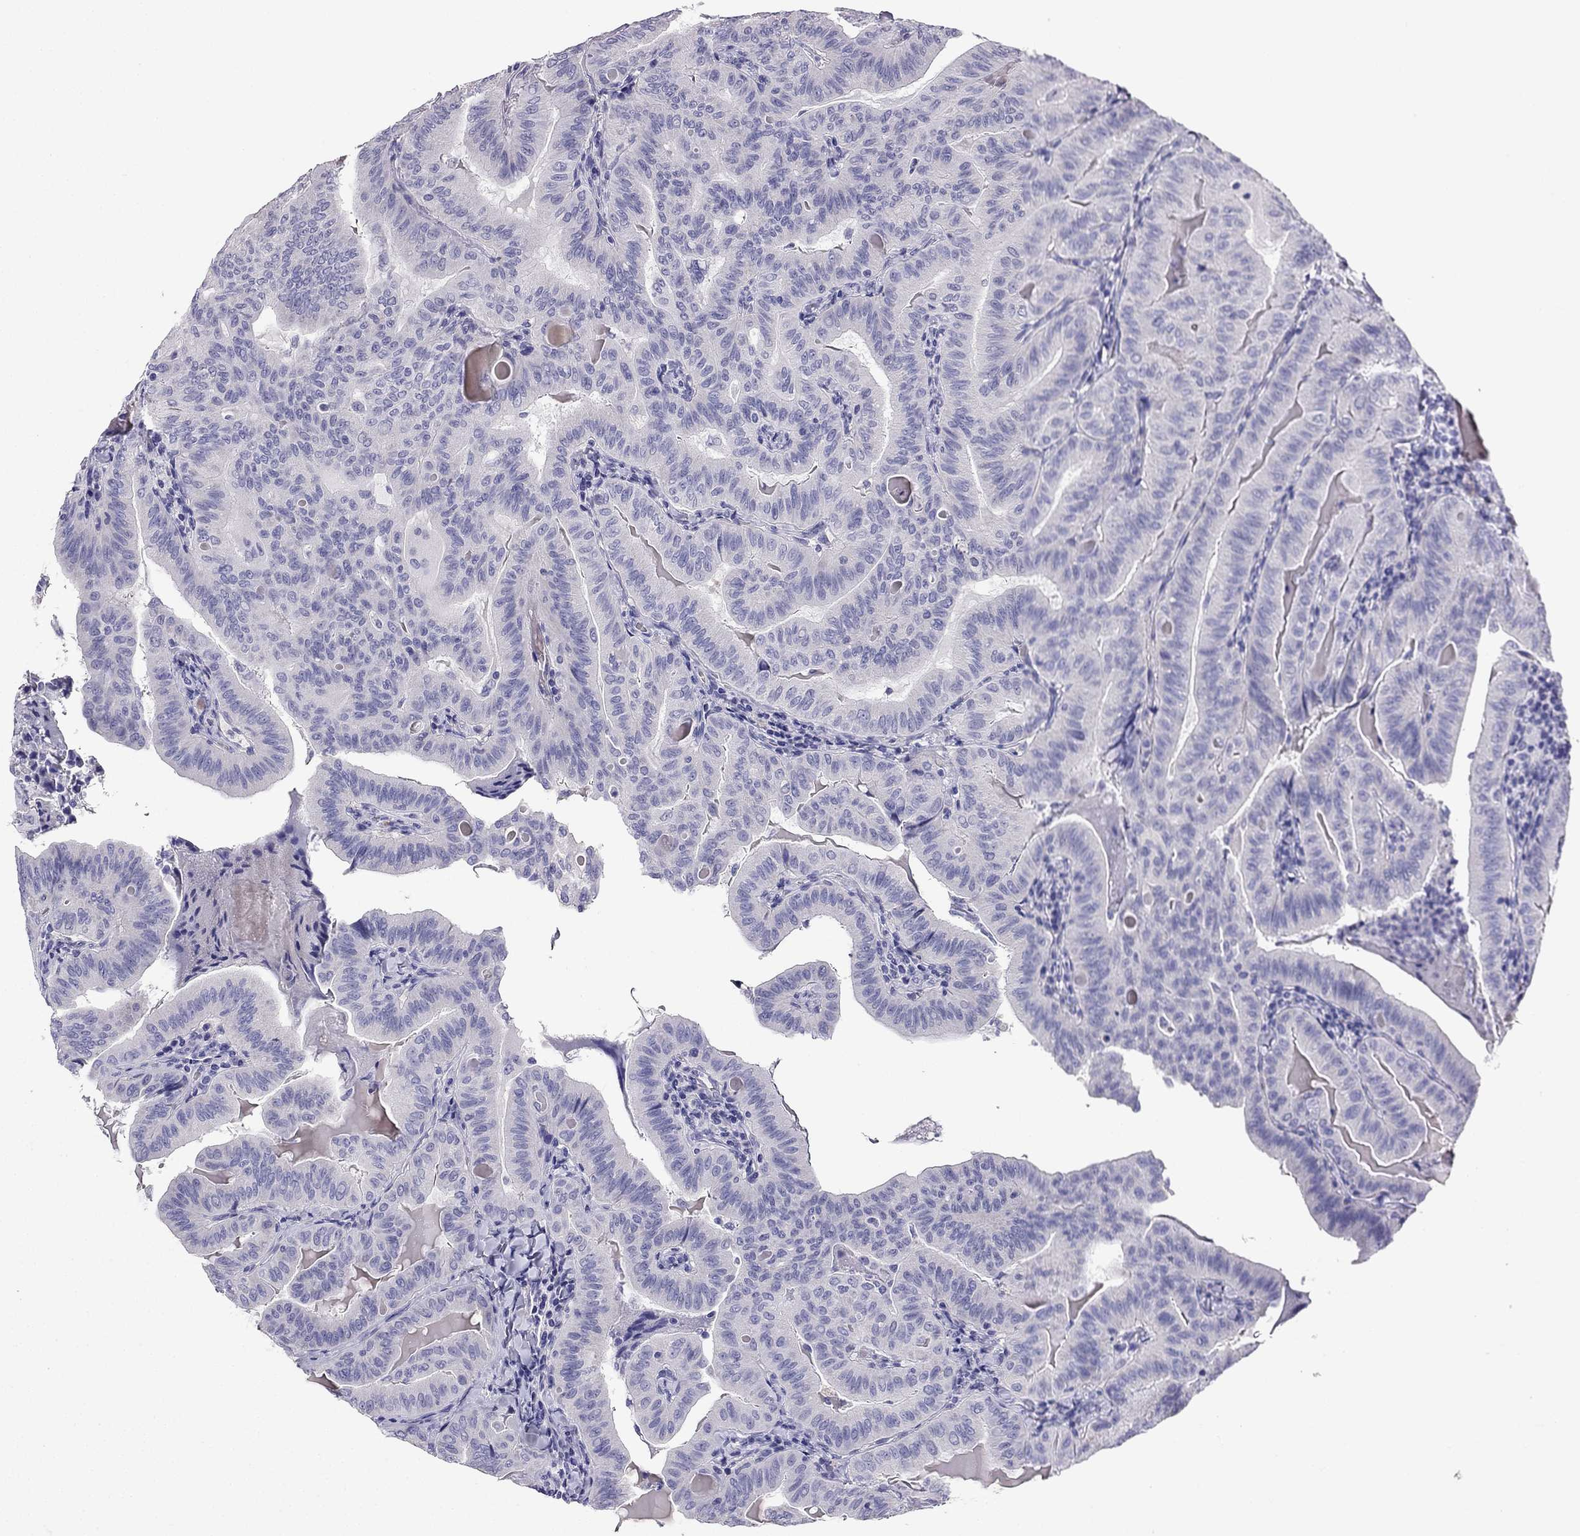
{"staining": {"intensity": "negative", "quantity": "none", "location": "none"}, "tissue": "thyroid cancer", "cell_type": "Tumor cells", "image_type": "cancer", "snomed": [{"axis": "morphology", "description": "Papillary adenocarcinoma, NOS"}, {"axis": "topography", "description": "Thyroid gland"}], "caption": "There is no significant expression in tumor cells of papillary adenocarcinoma (thyroid).", "gene": "NPTX1", "patient": {"sex": "female", "age": 68}}